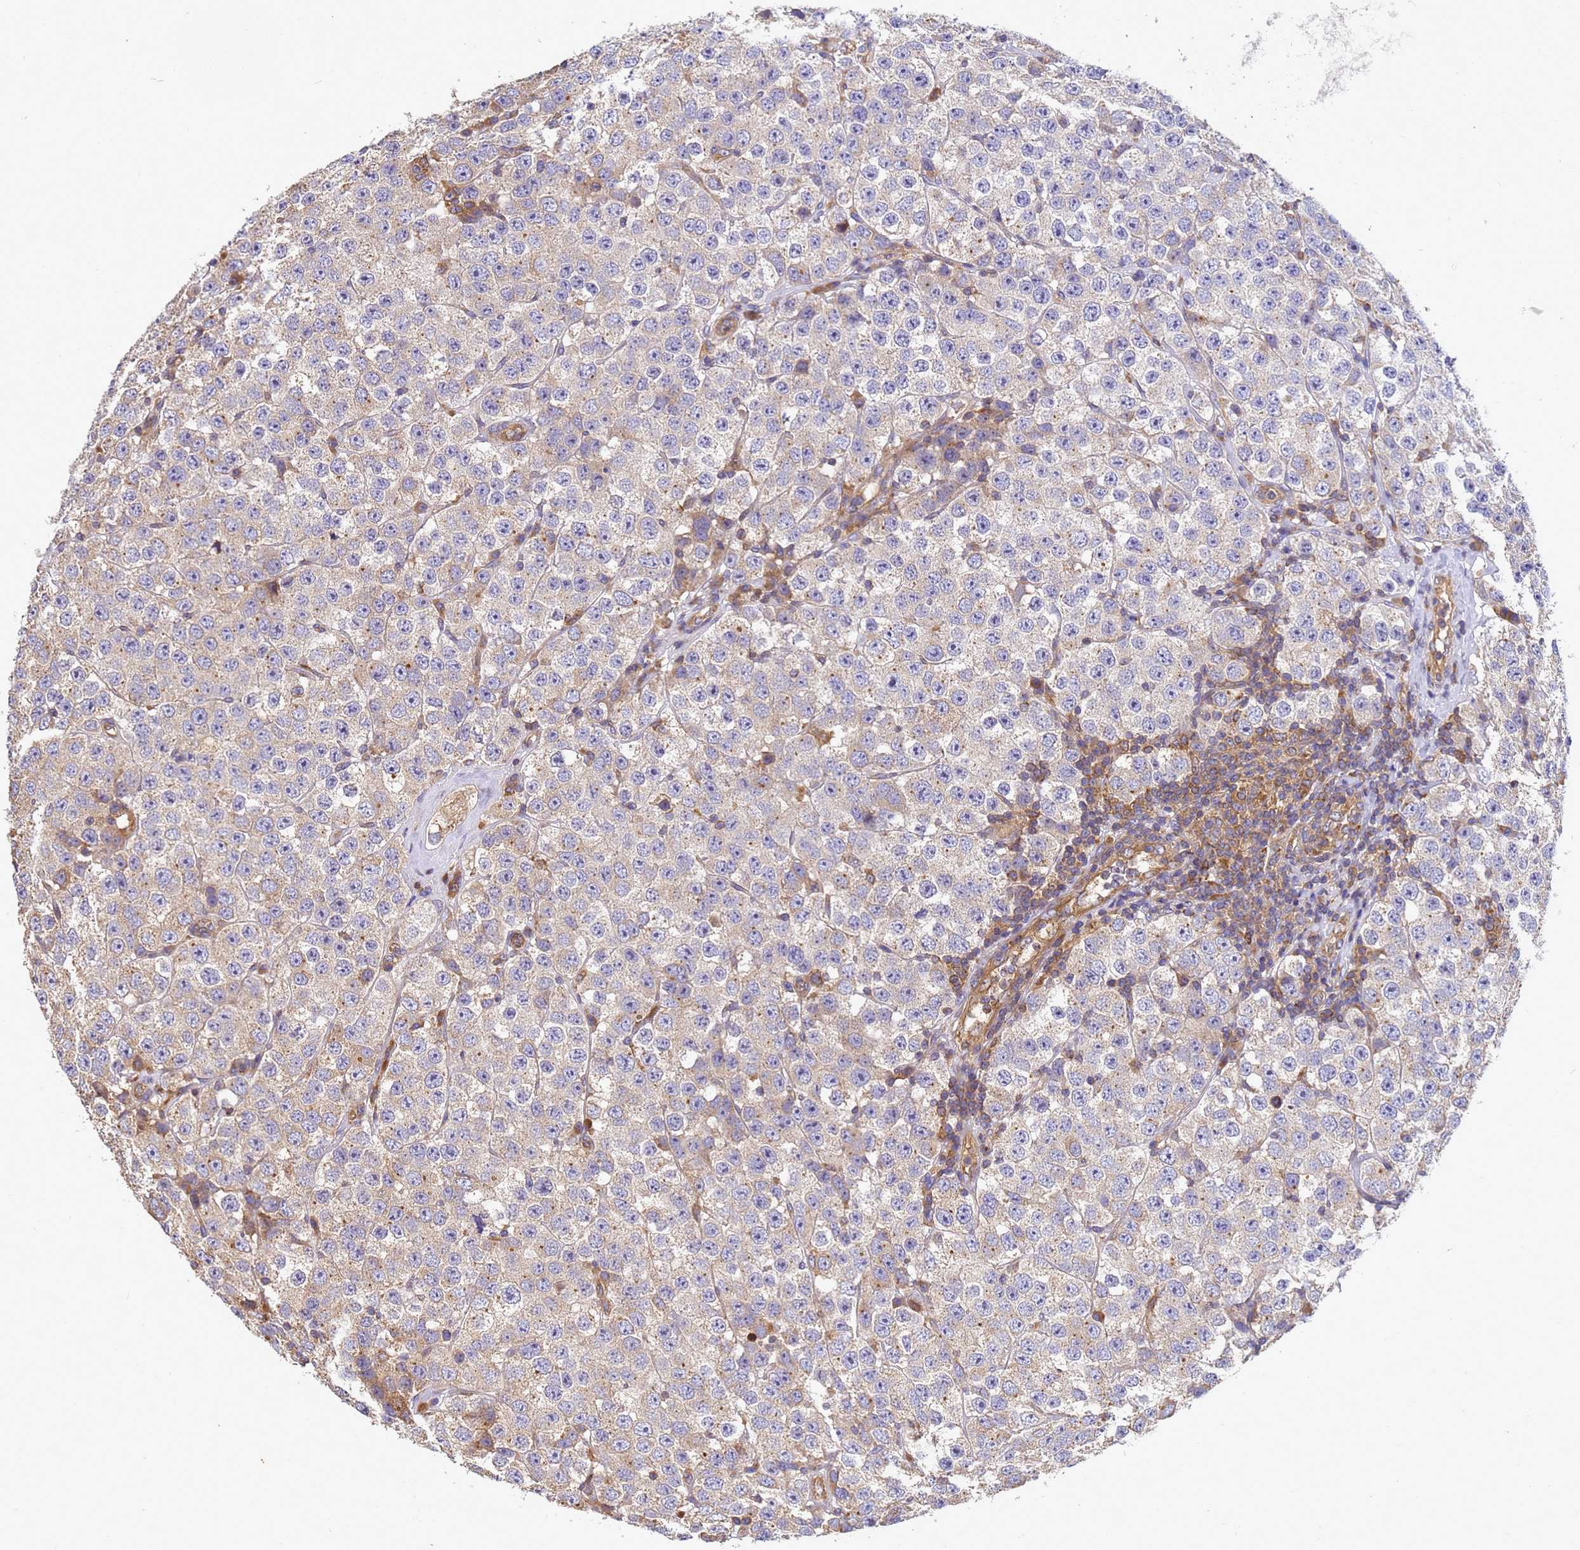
{"staining": {"intensity": "weak", "quantity": "25%-75%", "location": "cytoplasmic/membranous"}, "tissue": "testis cancer", "cell_type": "Tumor cells", "image_type": "cancer", "snomed": [{"axis": "morphology", "description": "Seminoma, NOS"}, {"axis": "topography", "description": "Testis"}], "caption": "Immunohistochemistry of human testis cancer exhibits low levels of weak cytoplasmic/membranous staining in about 25%-75% of tumor cells.", "gene": "BECN1", "patient": {"sex": "male", "age": 28}}